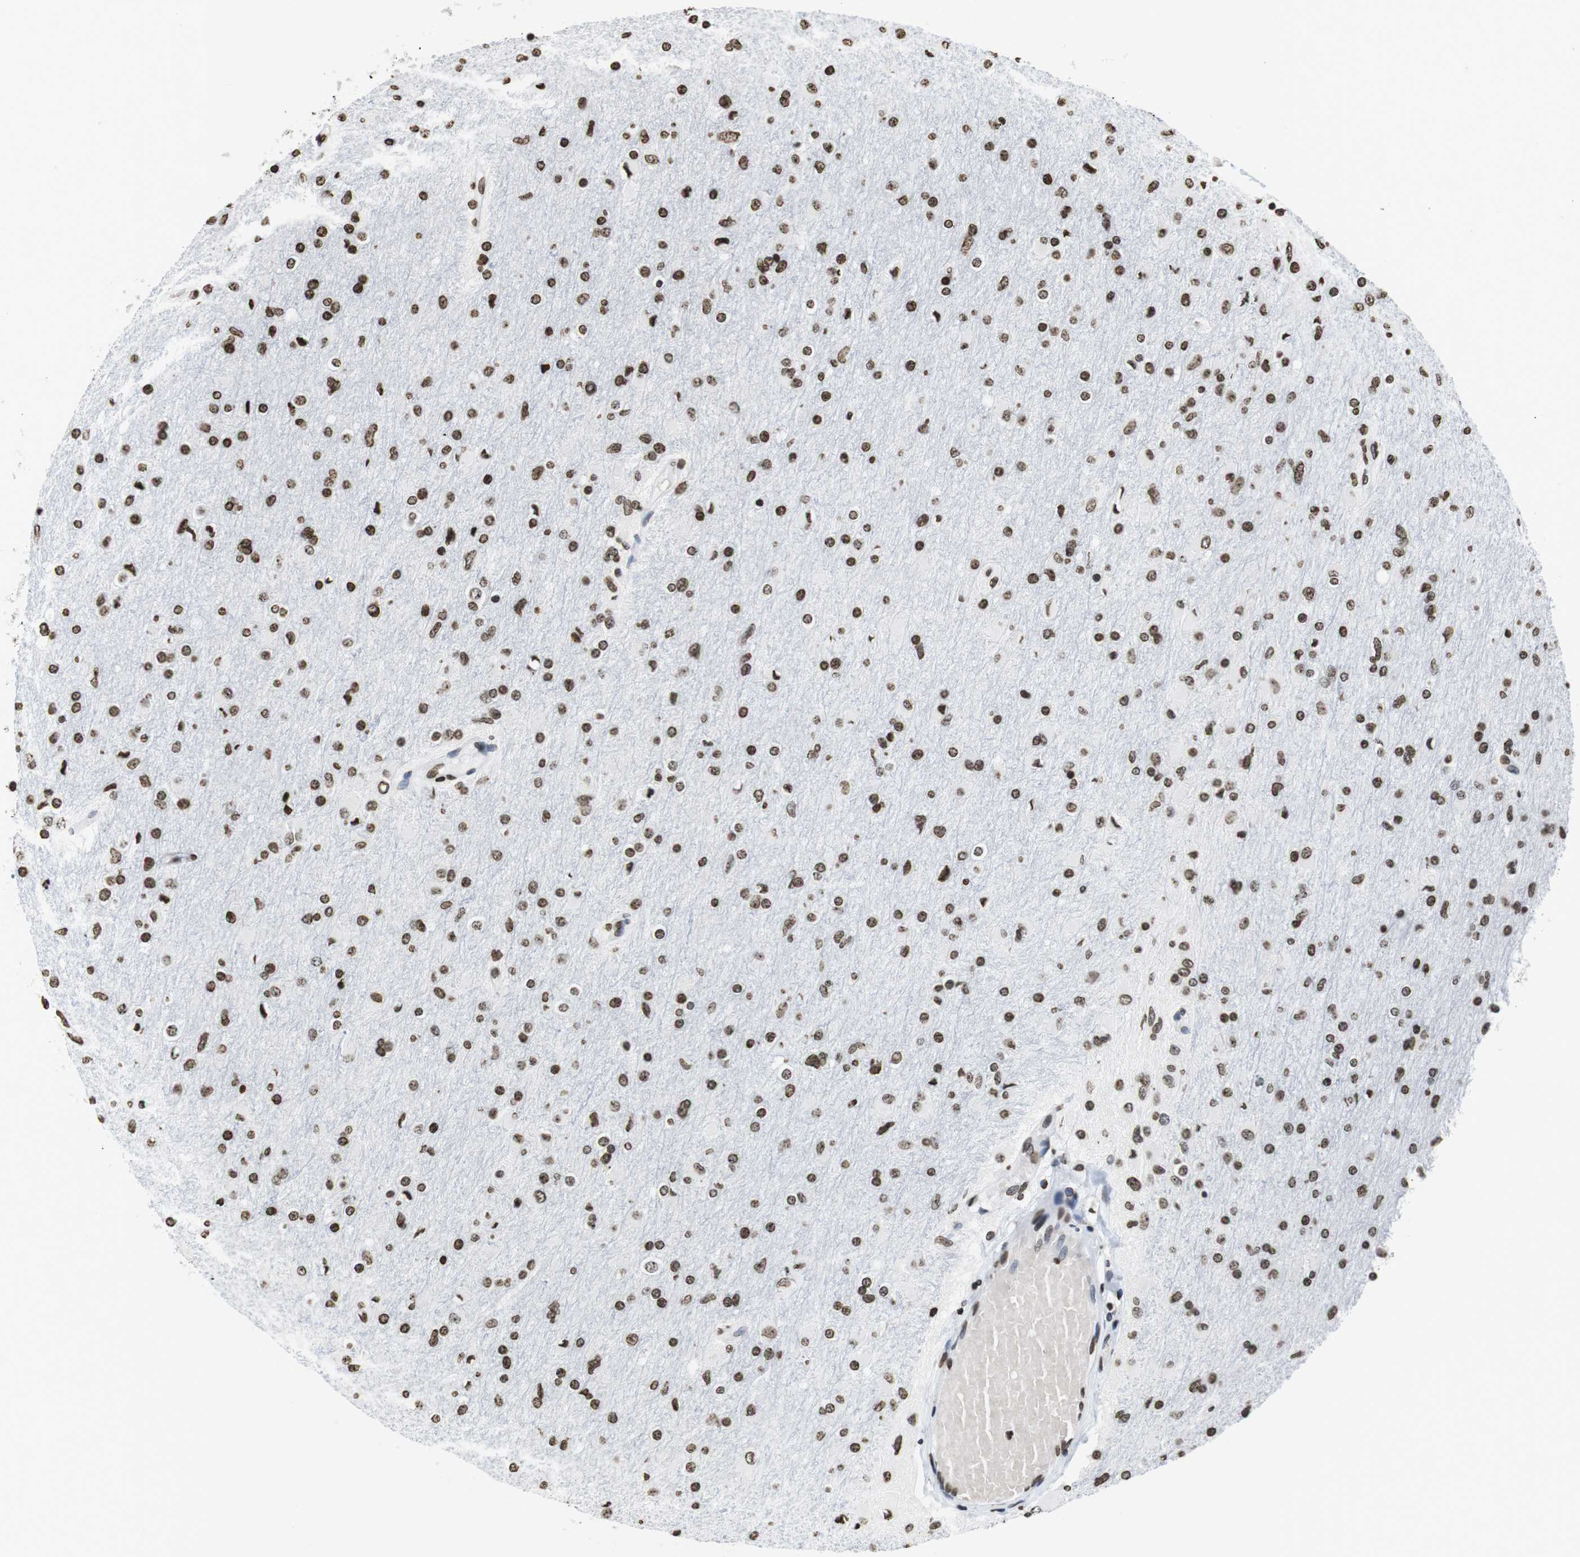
{"staining": {"intensity": "strong", "quantity": ">75%", "location": "nuclear"}, "tissue": "glioma", "cell_type": "Tumor cells", "image_type": "cancer", "snomed": [{"axis": "morphology", "description": "Glioma, malignant, High grade"}, {"axis": "topography", "description": "Cerebral cortex"}], "caption": "A micrograph of human malignant high-grade glioma stained for a protein shows strong nuclear brown staining in tumor cells. (DAB = brown stain, brightfield microscopy at high magnification).", "gene": "BSX", "patient": {"sex": "female", "age": 36}}